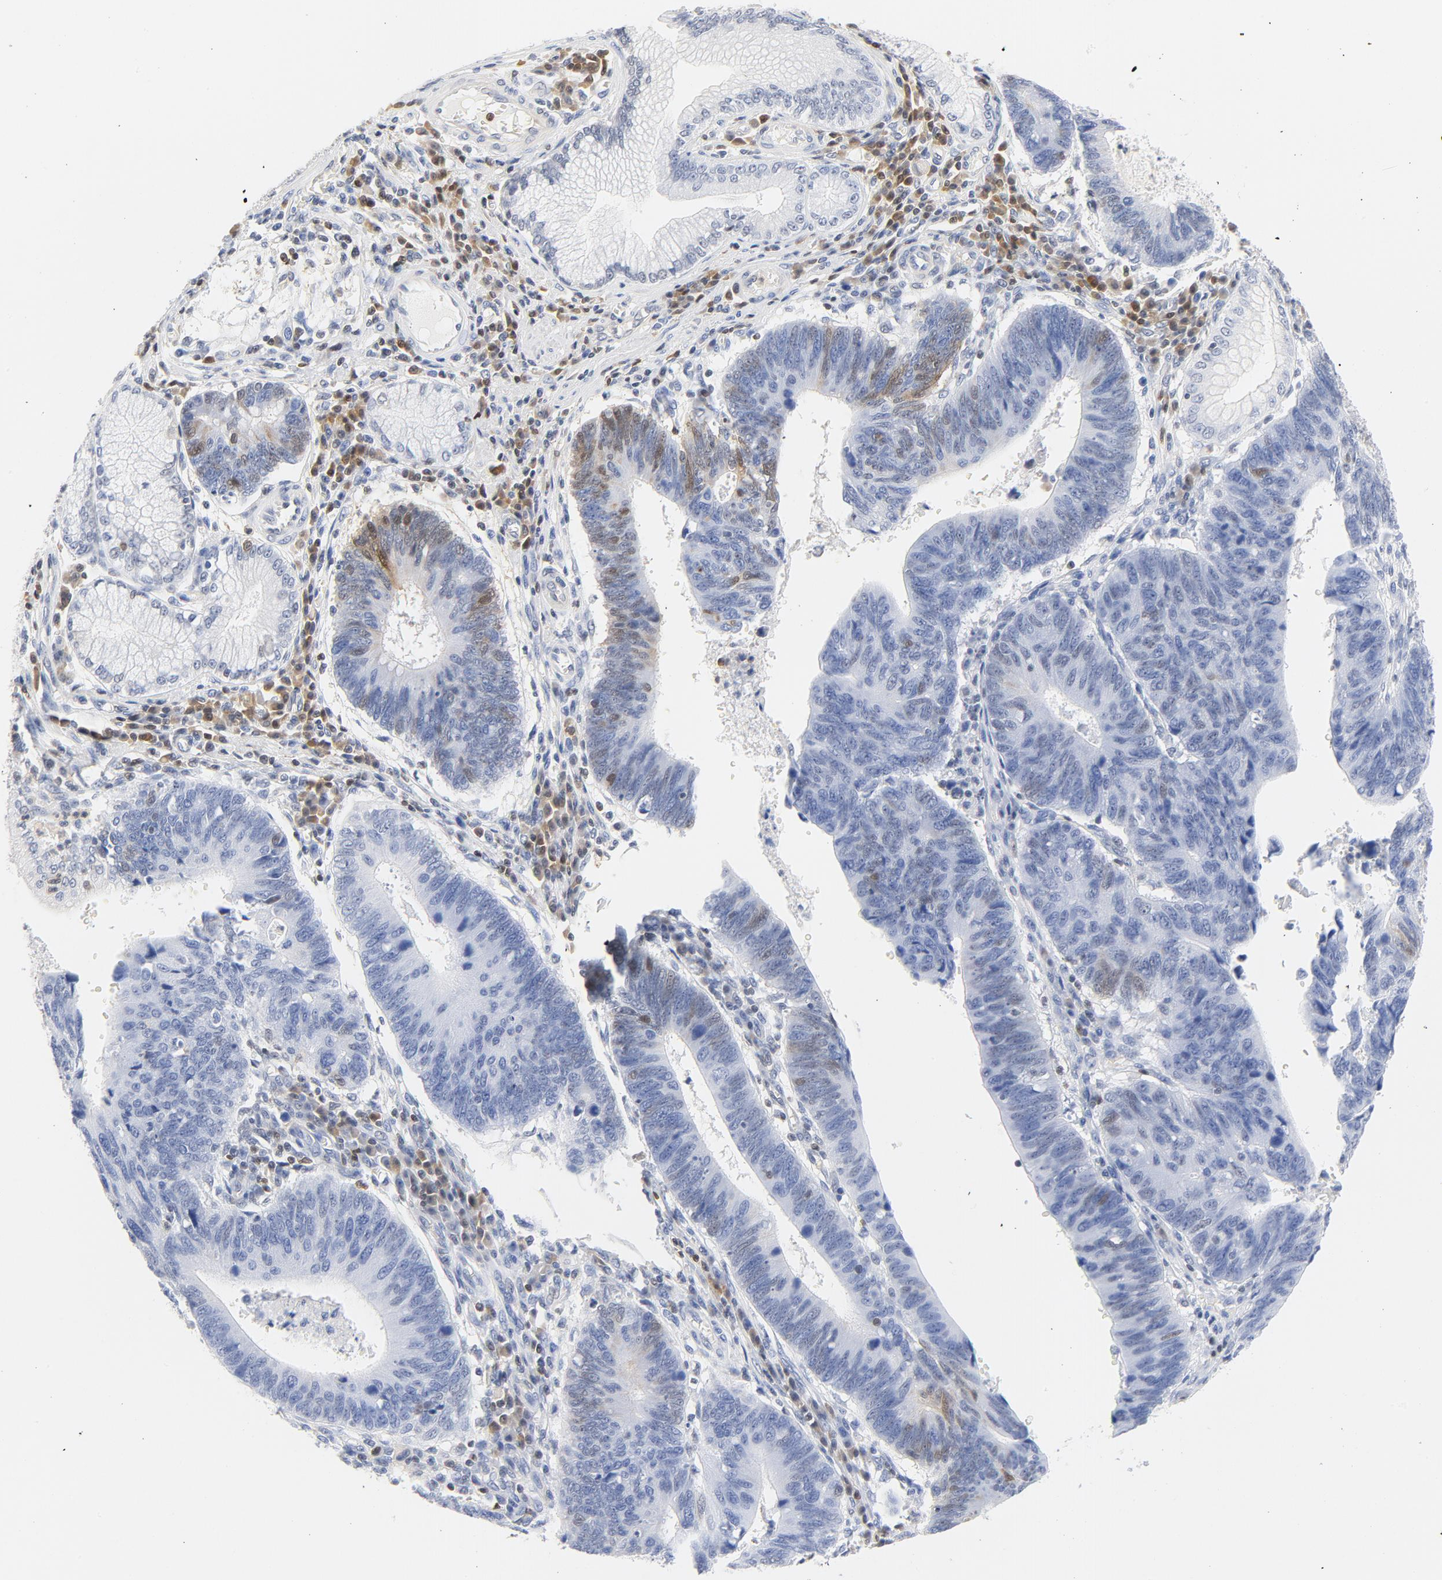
{"staining": {"intensity": "moderate", "quantity": "<25%", "location": "cytoplasmic/membranous,nuclear"}, "tissue": "stomach cancer", "cell_type": "Tumor cells", "image_type": "cancer", "snomed": [{"axis": "morphology", "description": "Adenocarcinoma, NOS"}, {"axis": "topography", "description": "Stomach"}], "caption": "A brown stain labels moderate cytoplasmic/membranous and nuclear positivity of a protein in stomach adenocarcinoma tumor cells.", "gene": "CDKN1B", "patient": {"sex": "male", "age": 59}}